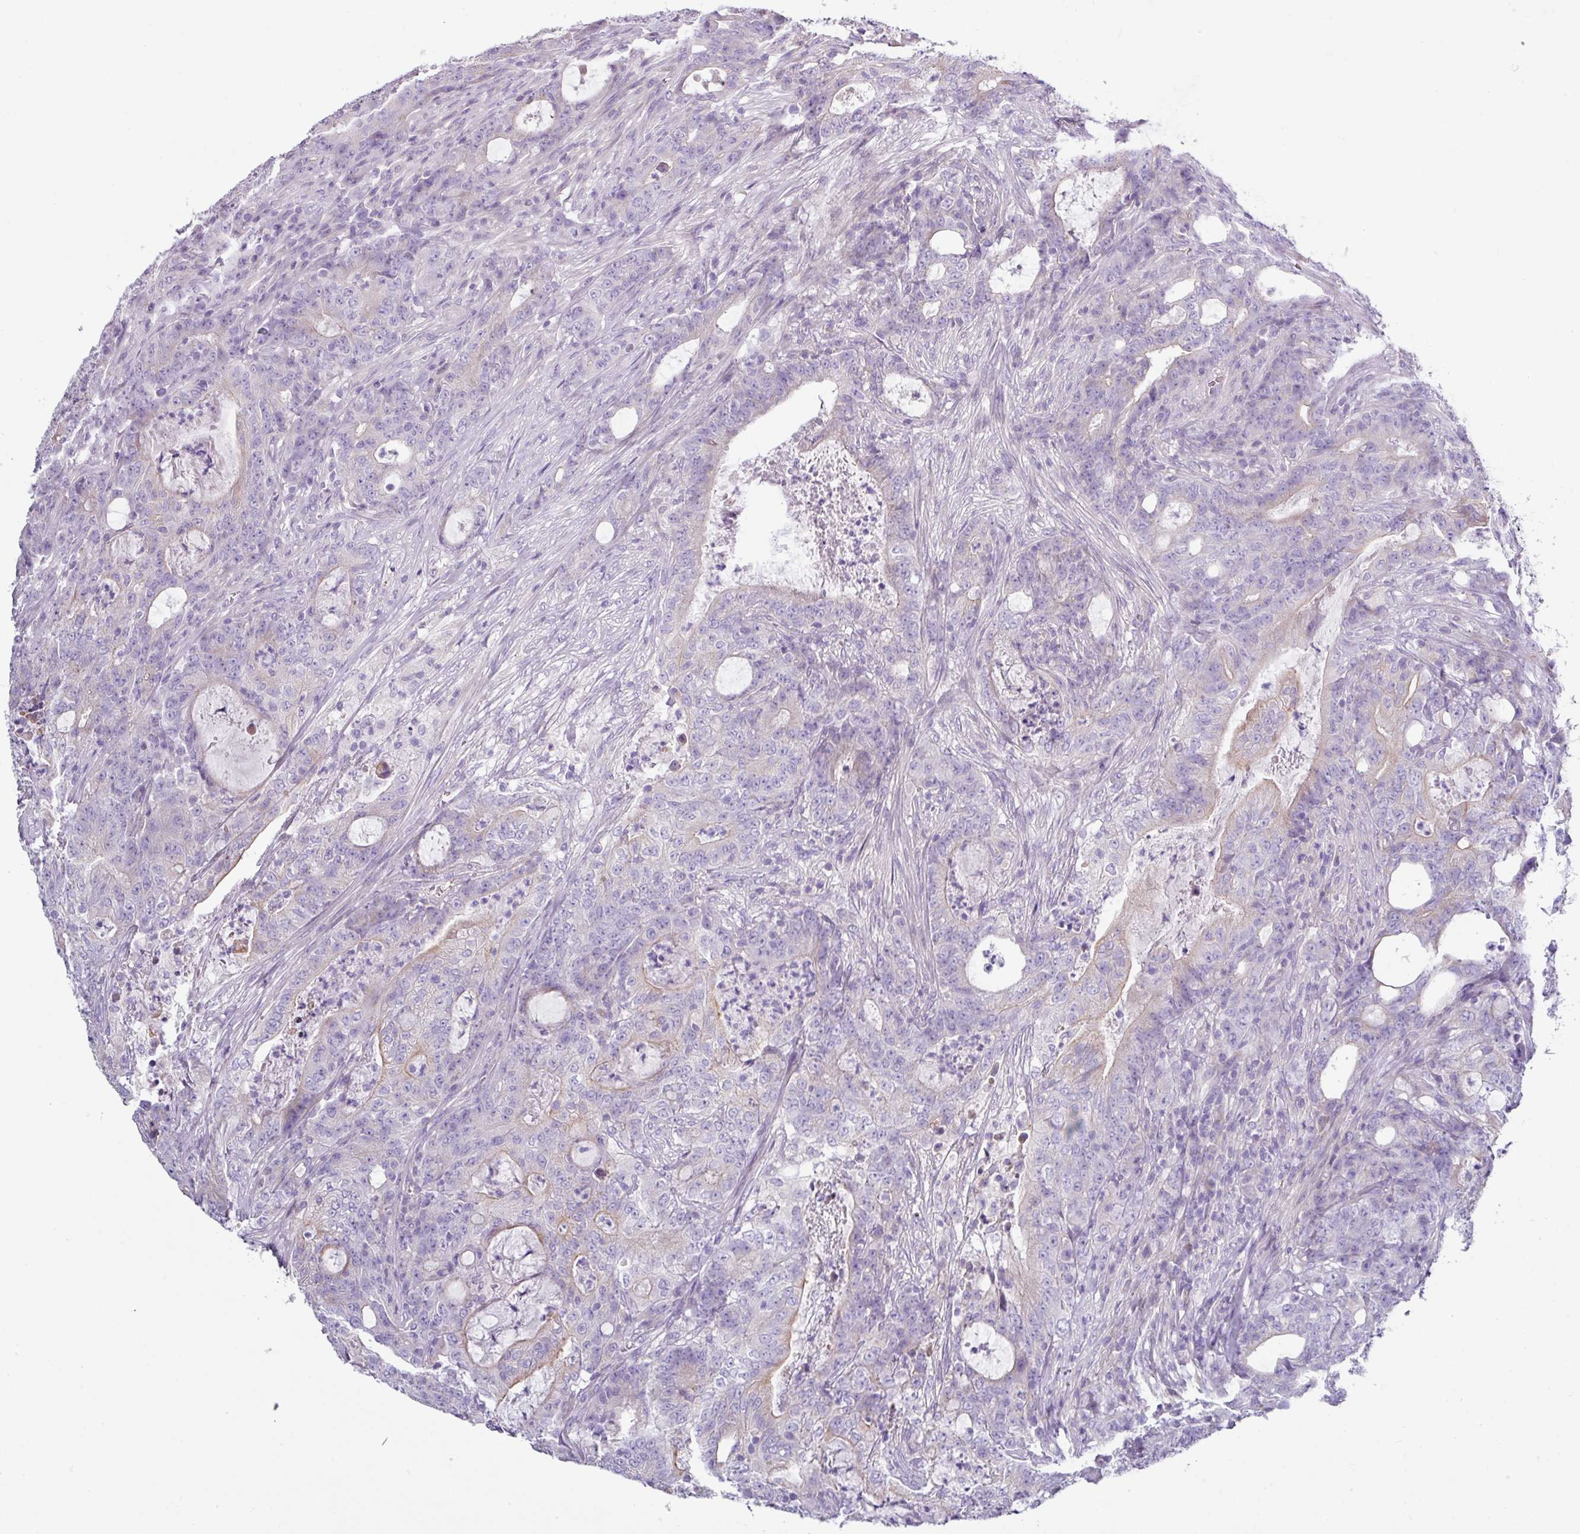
{"staining": {"intensity": "negative", "quantity": "none", "location": "none"}, "tissue": "colorectal cancer", "cell_type": "Tumor cells", "image_type": "cancer", "snomed": [{"axis": "morphology", "description": "Adenocarcinoma, NOS"}, {"axis": "topography", "description": "Colon"}], "caption": "Immunohistochemistry of colorectal adenocarcinoma demonstrates no expression in tumor cells.", "gene": "RGS16", "patient": {"sex": "male", "age": 83}}